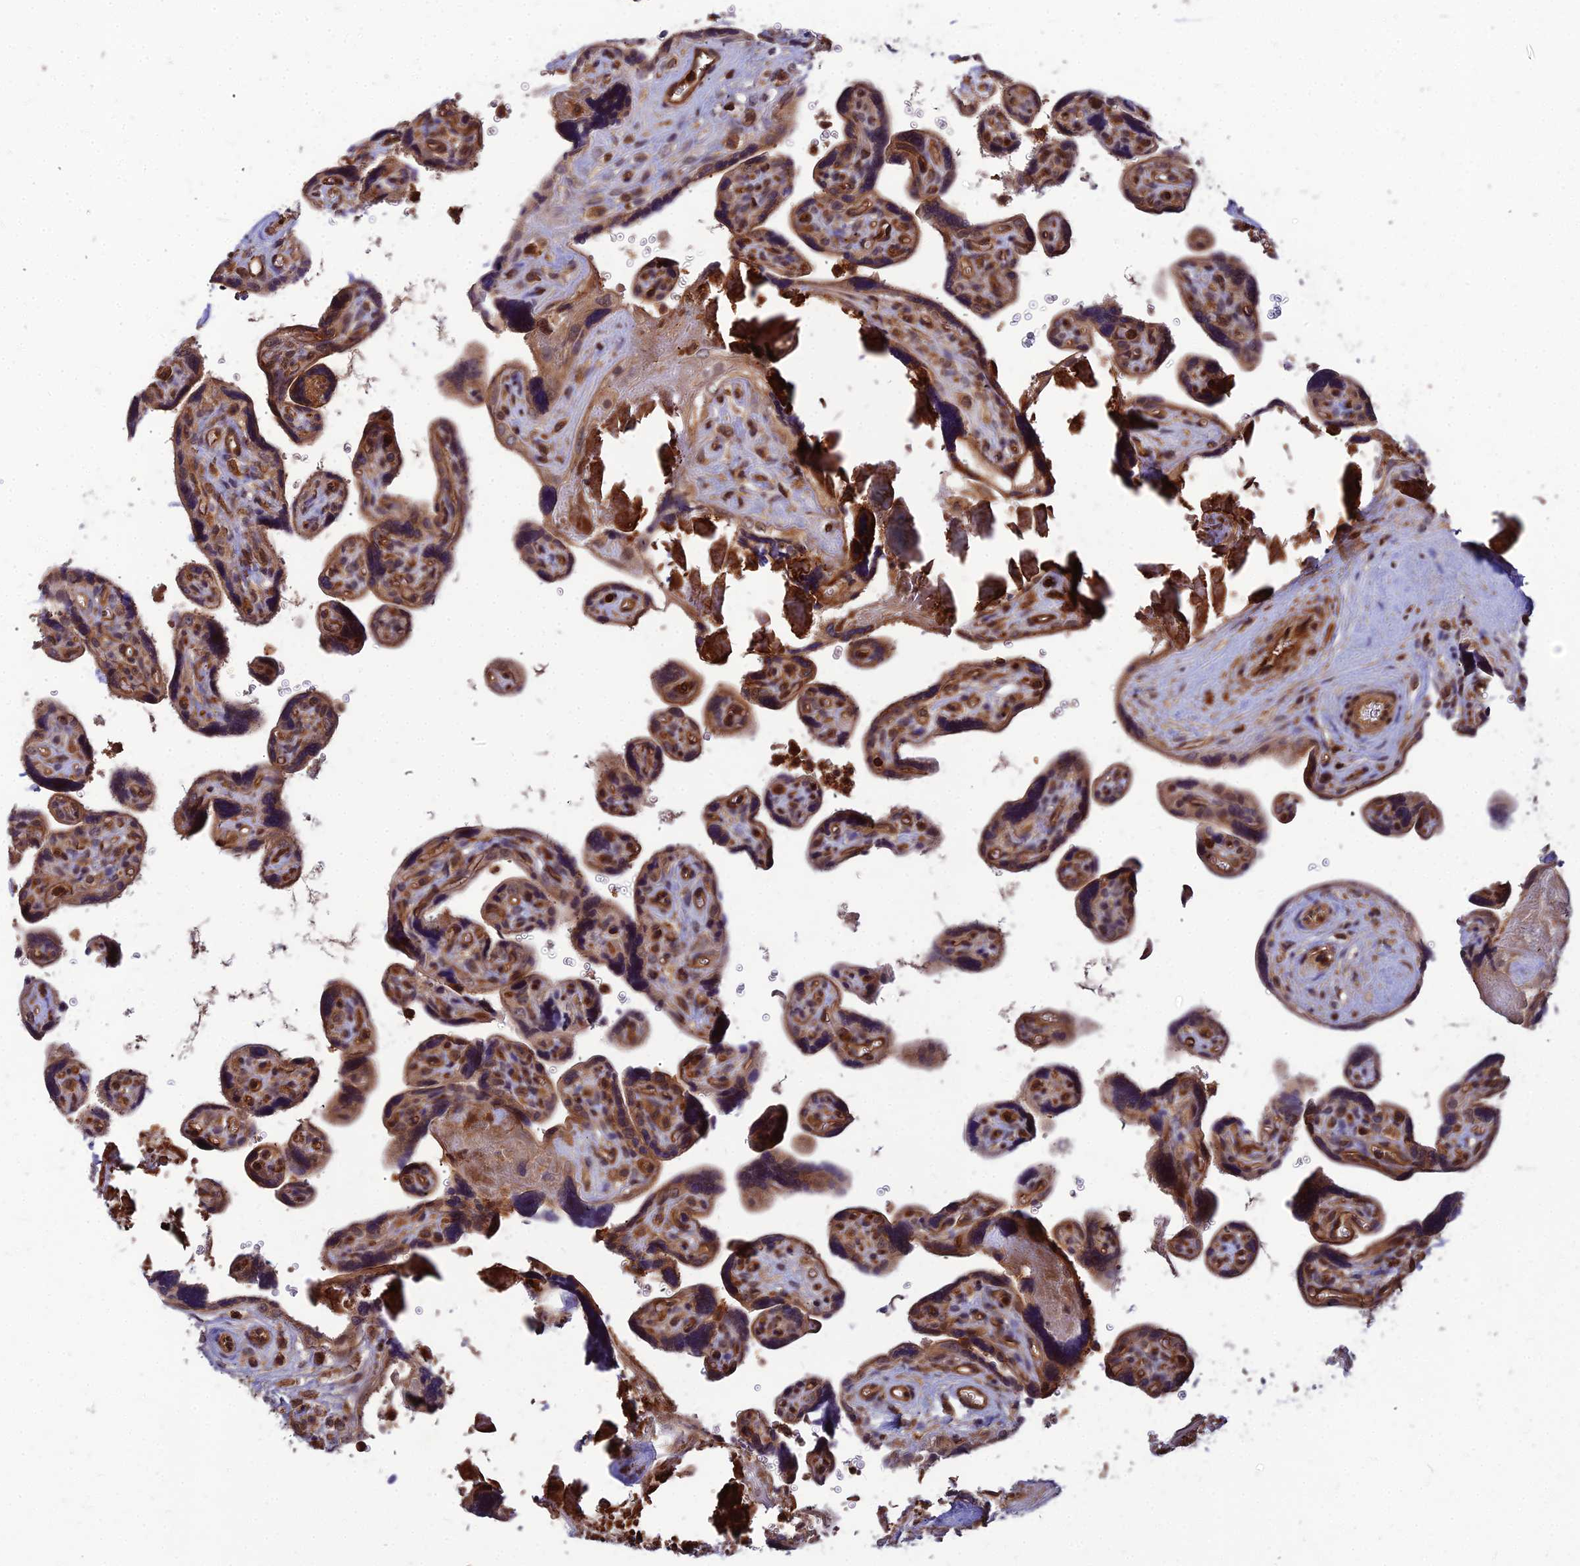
{"staining": {"intensity": "moderate", "quantity": ">75%", "location": "cytoplasmic/membranous,nuclear"}, "tissue": "placenta", "cell_type": "Trophoblastic cells", "image_type": "normal", "snomed": [{"axis": "morphology", "description": "Normal tissue, NOS"}, {"axis": "topography", "description": "Placenta"}], "caption": "Moderate cytoplasmic/membranous,nuclear protein staining is identified in approximately >75% of trophoblastic cells in placenta. Nuclei are stained in blue.", "gene": "ZNF467", "patient": {"sex": "female", "age": 39}}